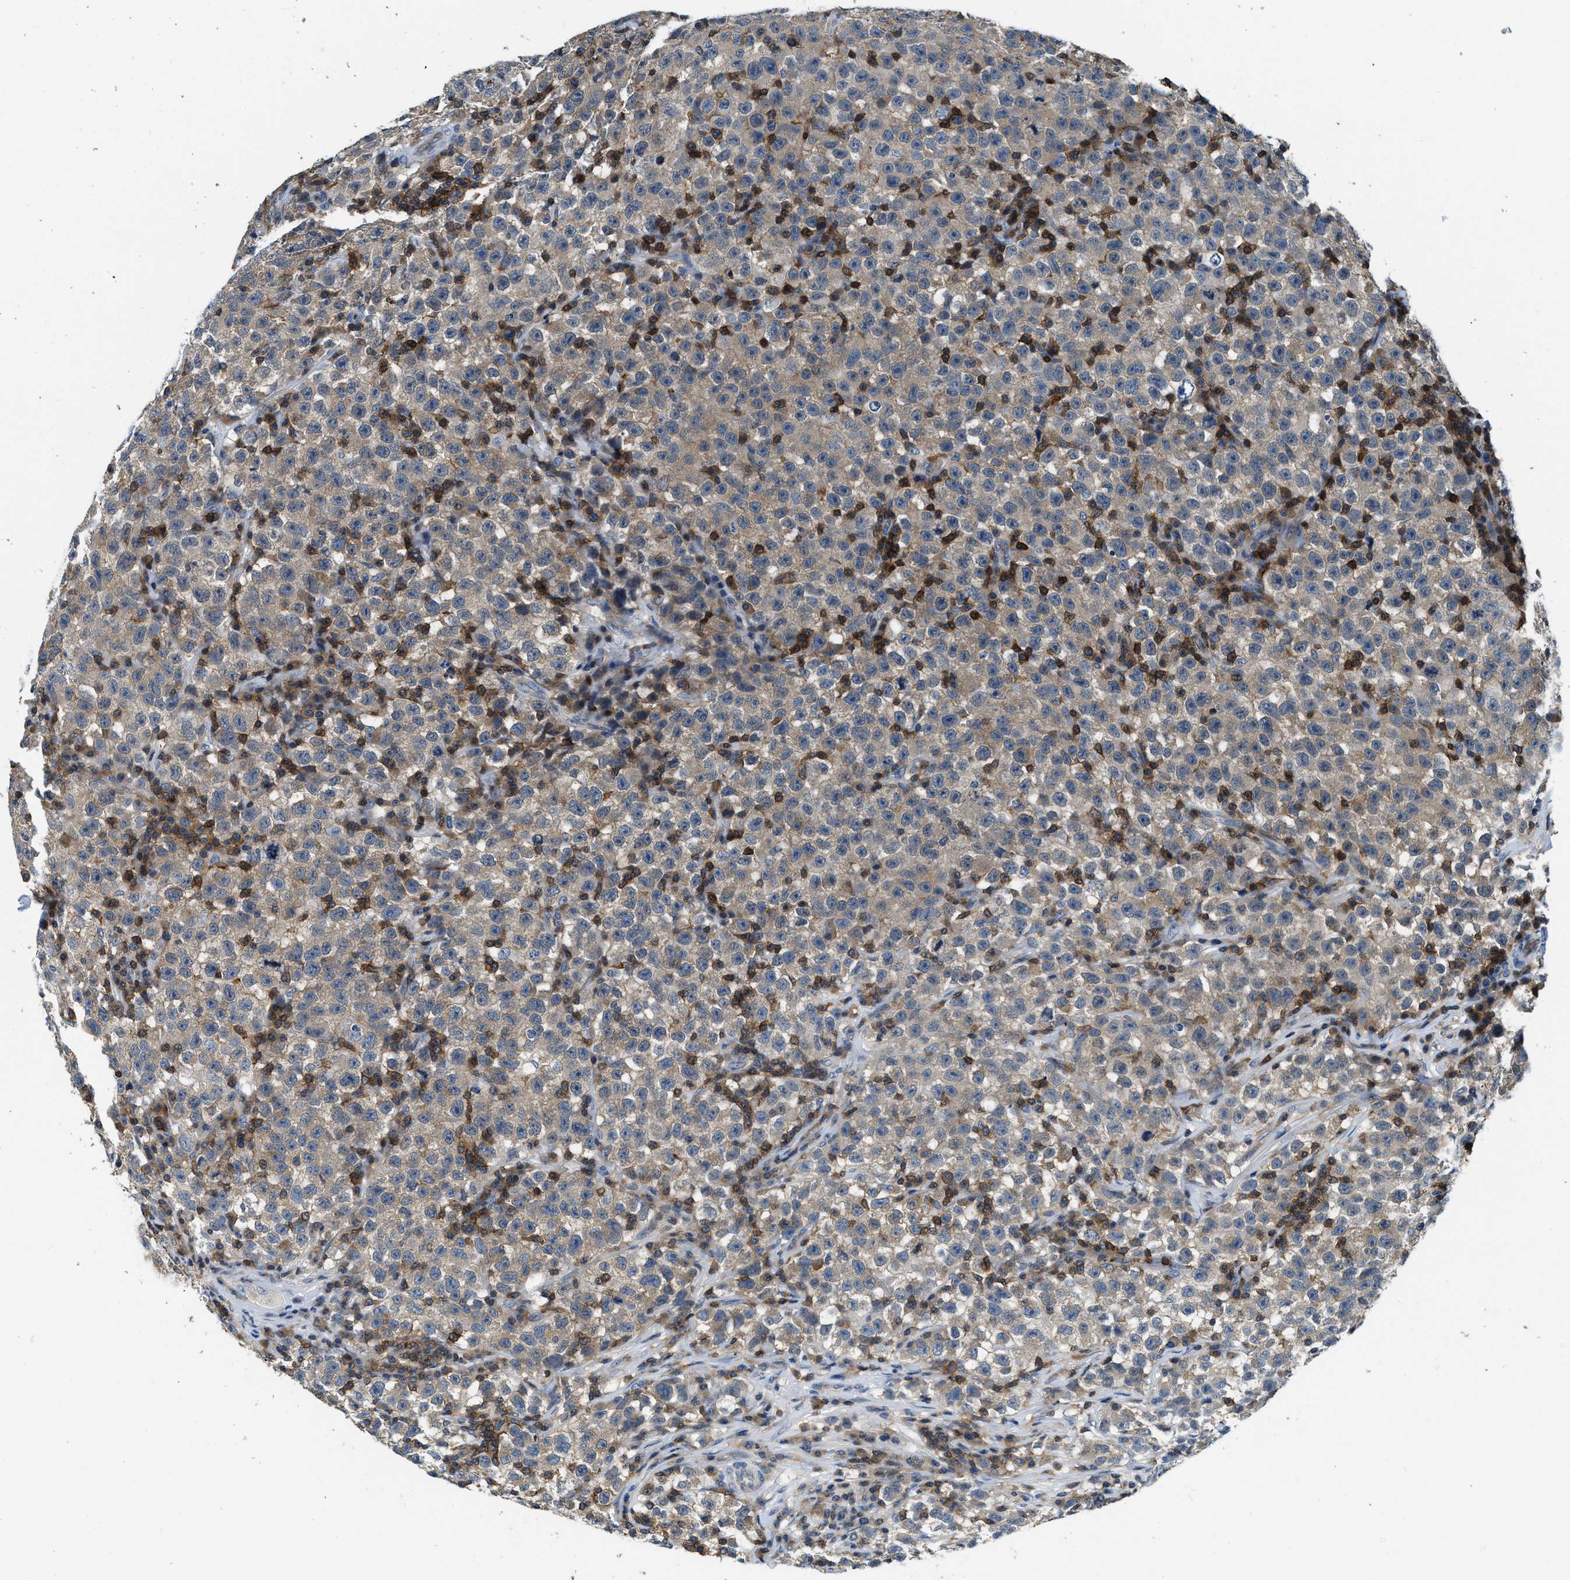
{"staining": {"intensity": "weak", "quantity": ">75%", "location": "cytoplasmic/membranous"}, "tissue": "testis cancer", "cell_type": "Tumor cells", "image_type": "cancer", "snomed": [{"axis": "morphology", "description": "Seminoma, NOS"}, {"axis": "topography", "description": "Testis"}], "caption": "Weak cytoplasmic/membranous staining is identified in approximately >75% of tumor cells in testis cancer (seminoma). The protein of interest is stained brown, and the nuclei are stained in blue (DAB (3,3'-diaminobenzidine) IHC with brightfield microscopy, high magnification).", "gene": "MYO1G", "patient": {"sex": "male", "age": 22}}